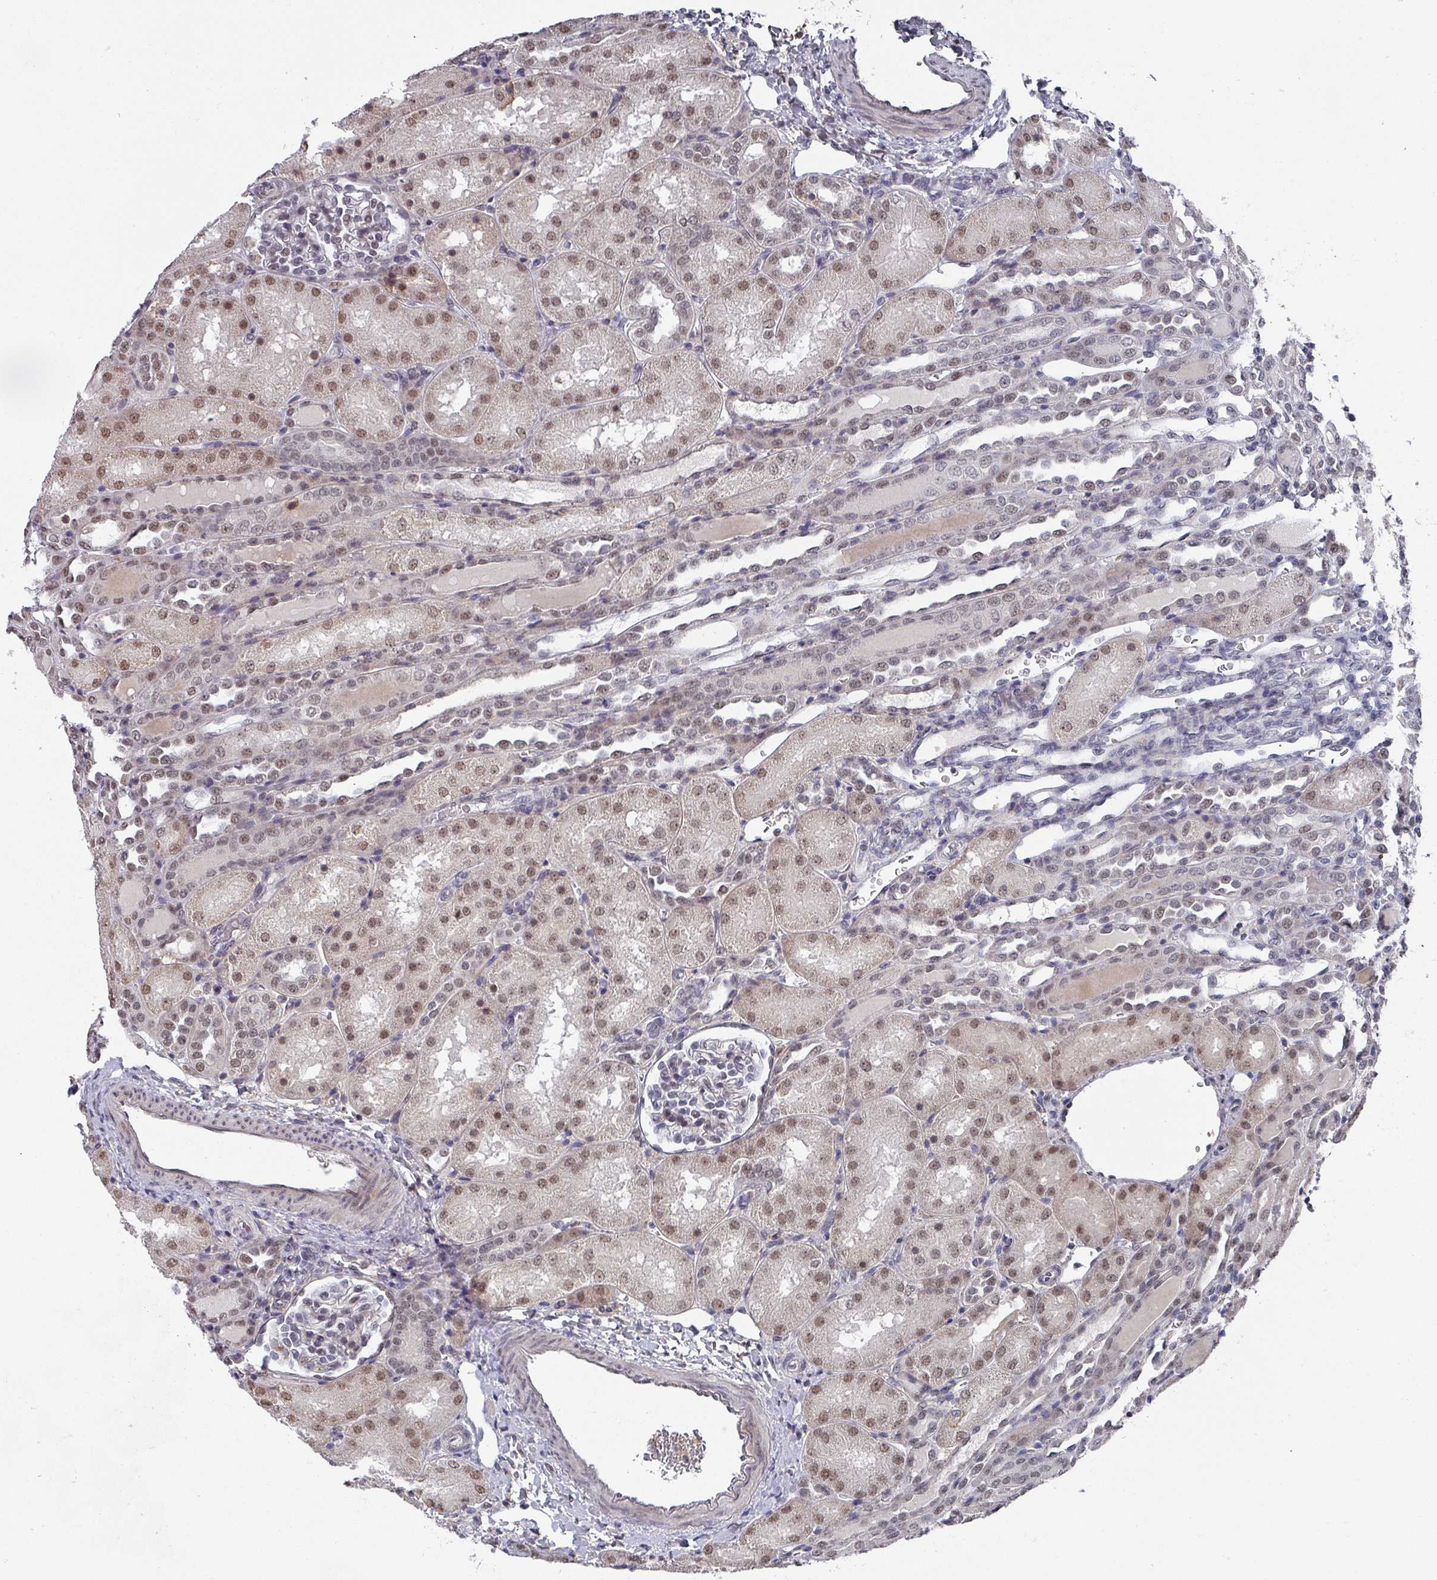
{"staining": {"intensity": "weak", "quantity": "<25%", "location": "nuclear"}, "tissue": "kidney", "cell_type": "Cells in glomeruli", "image_type": "normal", "snomed": [{"axis": "morphology", "description": "Normal tissue, NOS"}, {"axis": "topography", "description": "Kidney"}], "caption": "This is a image of IHC staining of unremarkable kidney, which shows no positivity in cells in glomeruli. The staining is performed using DAB brown chromogen with nuclei counter-stained in using hematoxylin.", "gene": "ZNF654", "patient": {"sex": "male", "age": 1}}